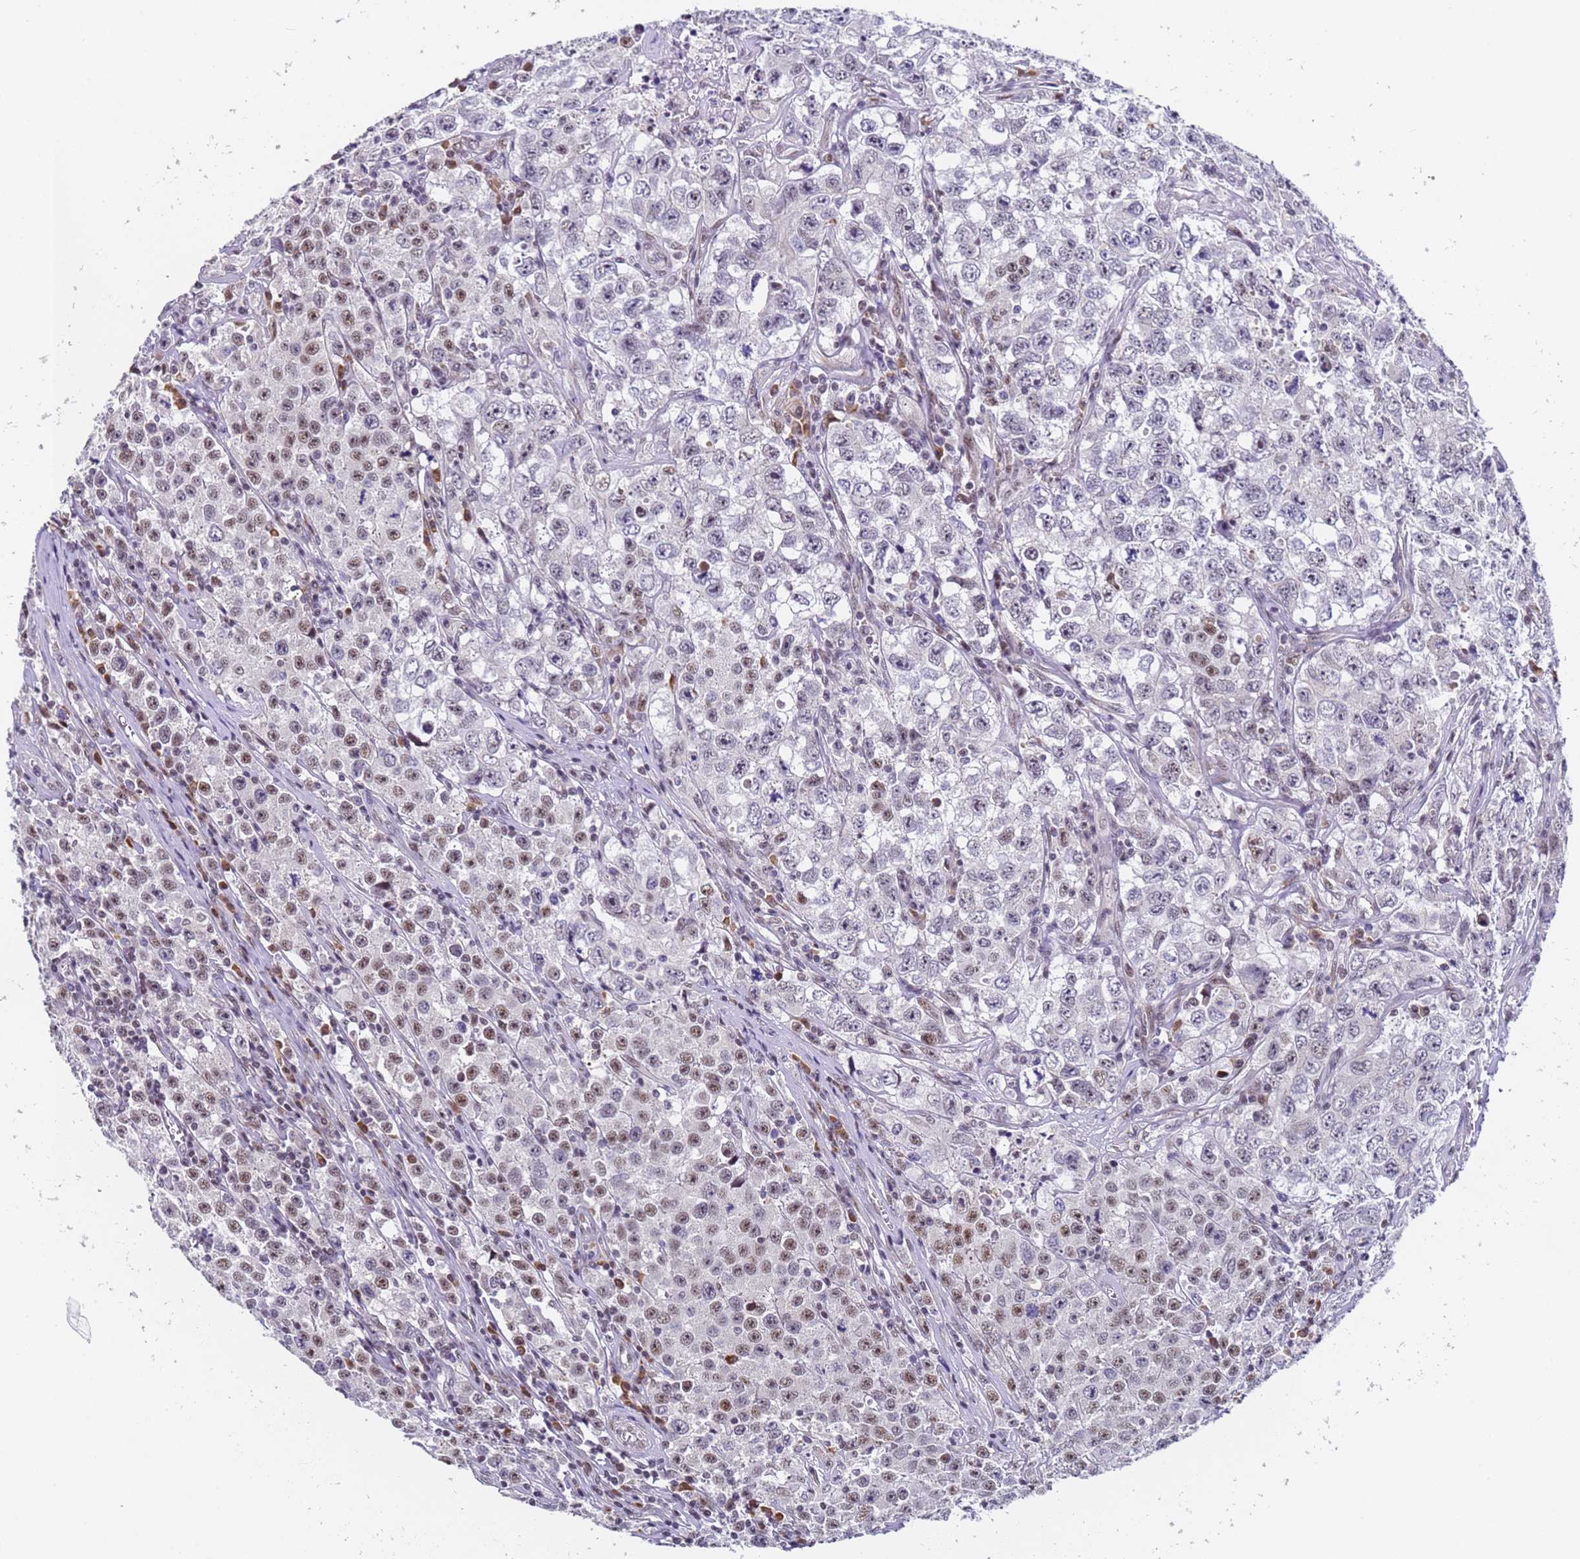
{"staining": {"intensity": "moderate", "quantity": "<25%", "location": "nuclear"}, "tissue": "testis cancer", "cell_type": "Tumor cells", "image_type": "cancer", "snomed": [{"axis": "morphology", "description": "Seminoma, NOS"}, {"axis": "morphology", "description": "Carcinoma, Embryonal, NOS"}, {"axis": "topography", "description": "Testis"}], "caption": "Testis embryonal carcinoma stained with DAB immunohistochemistry (IHC) exhibits low levels of moderate nuclear positivity in about <25% of tumor cells.", "gene": "FNBP4", "patient": {"sex": "male", "age": 43}}